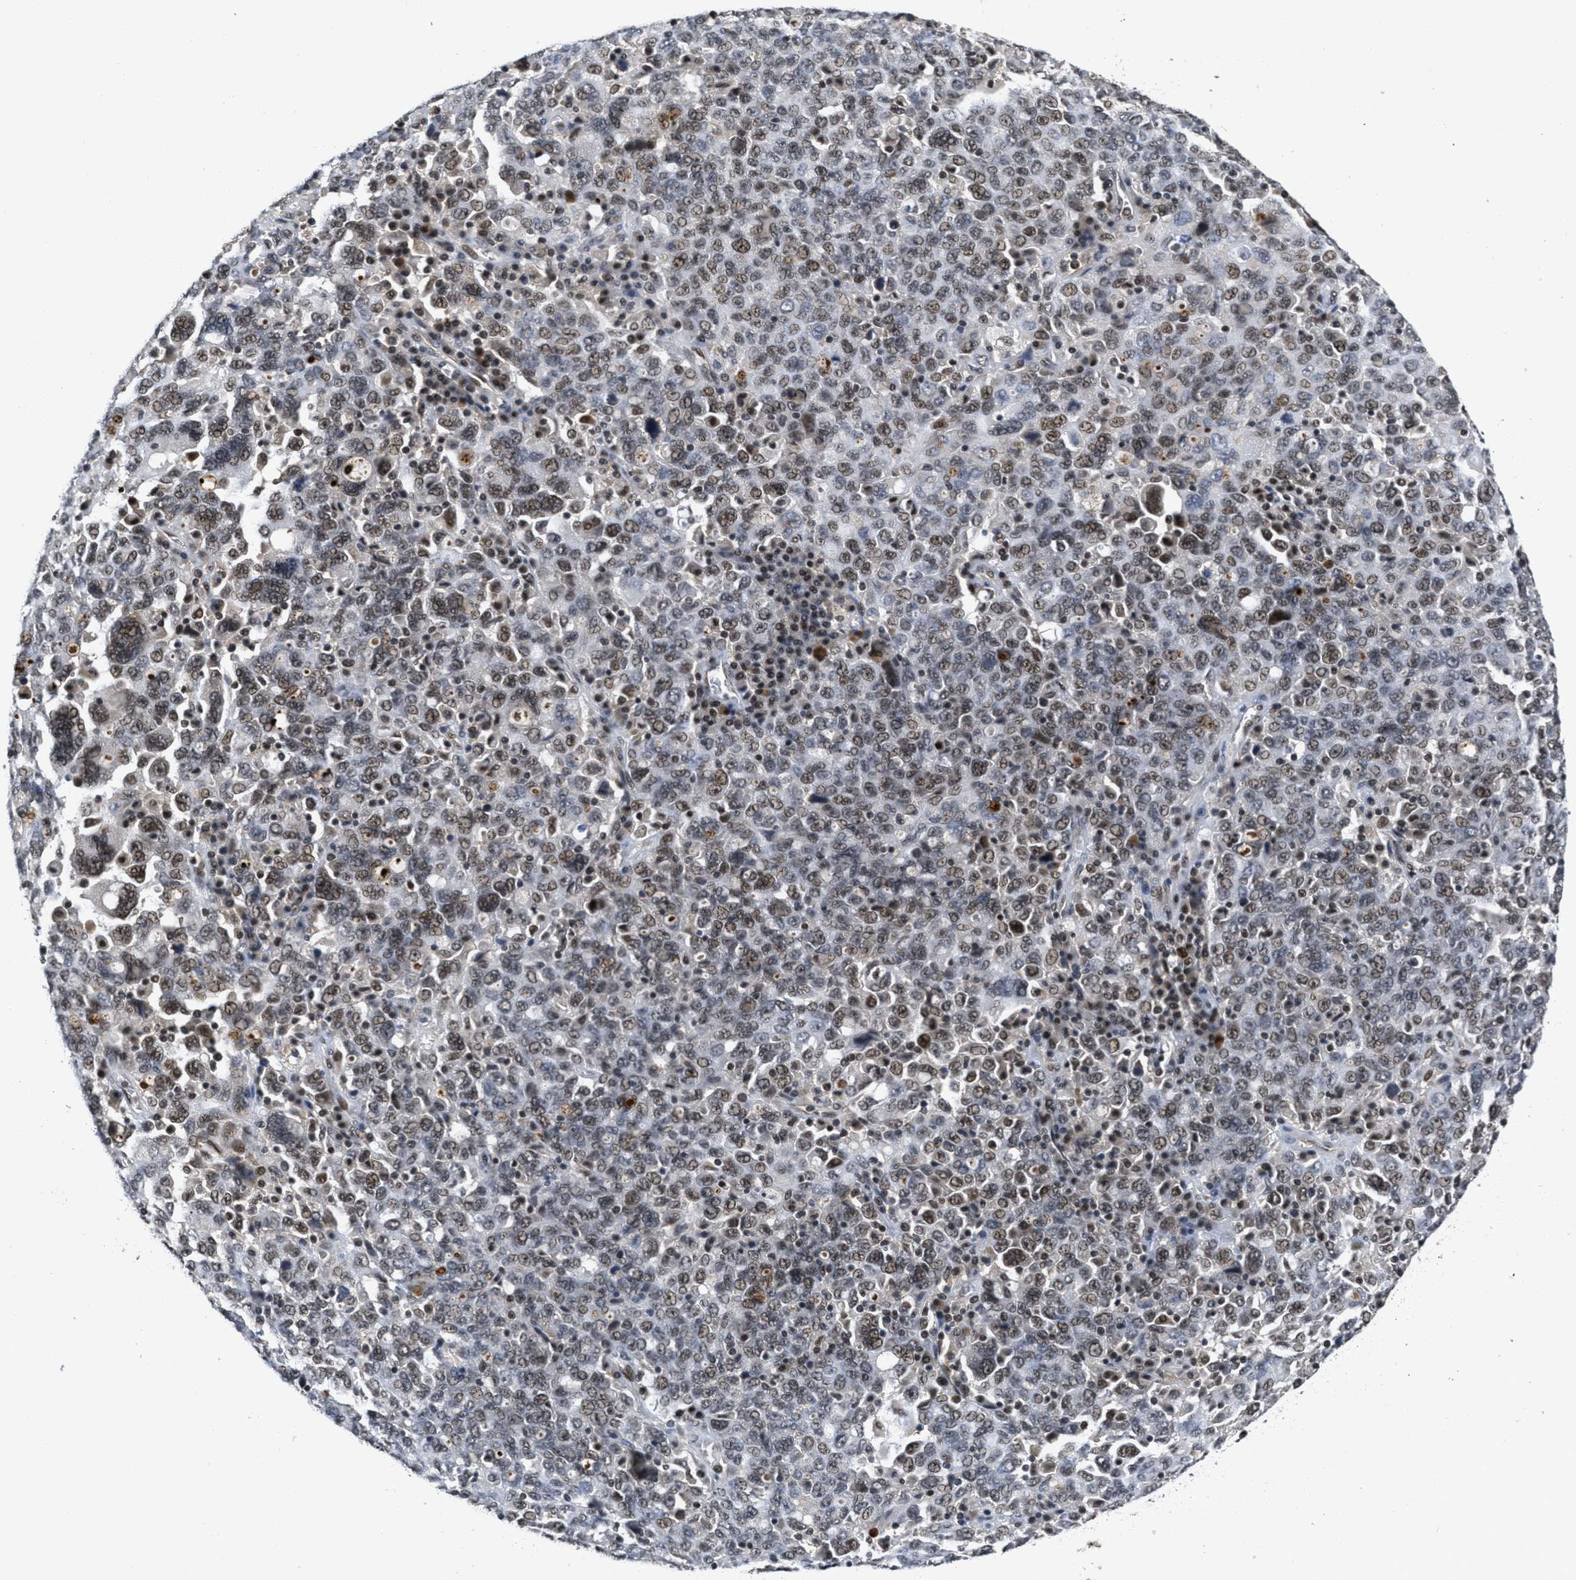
{"staining": {"intensity": "weak", "quantity": ">75%", "location": "nuclear"}, "tissue": "ovarian cancer", "cell_type": "Tumor cells", "image_type": "cancer", "snomed": [{"axis": "morphology", "description": "Carcinoma, endometroid"}, {"axis": "topography", "description": "Ovary"}], "caption": "A photomicrograph showing weak nuclear staining in approximately >75% of tumor cells in ovarian cancer (endometroid carcinoma), as visualized by brown immunohistochemical staining.", "gene": "CUL4B", "patient": {"sex": "female", "age": 62}}